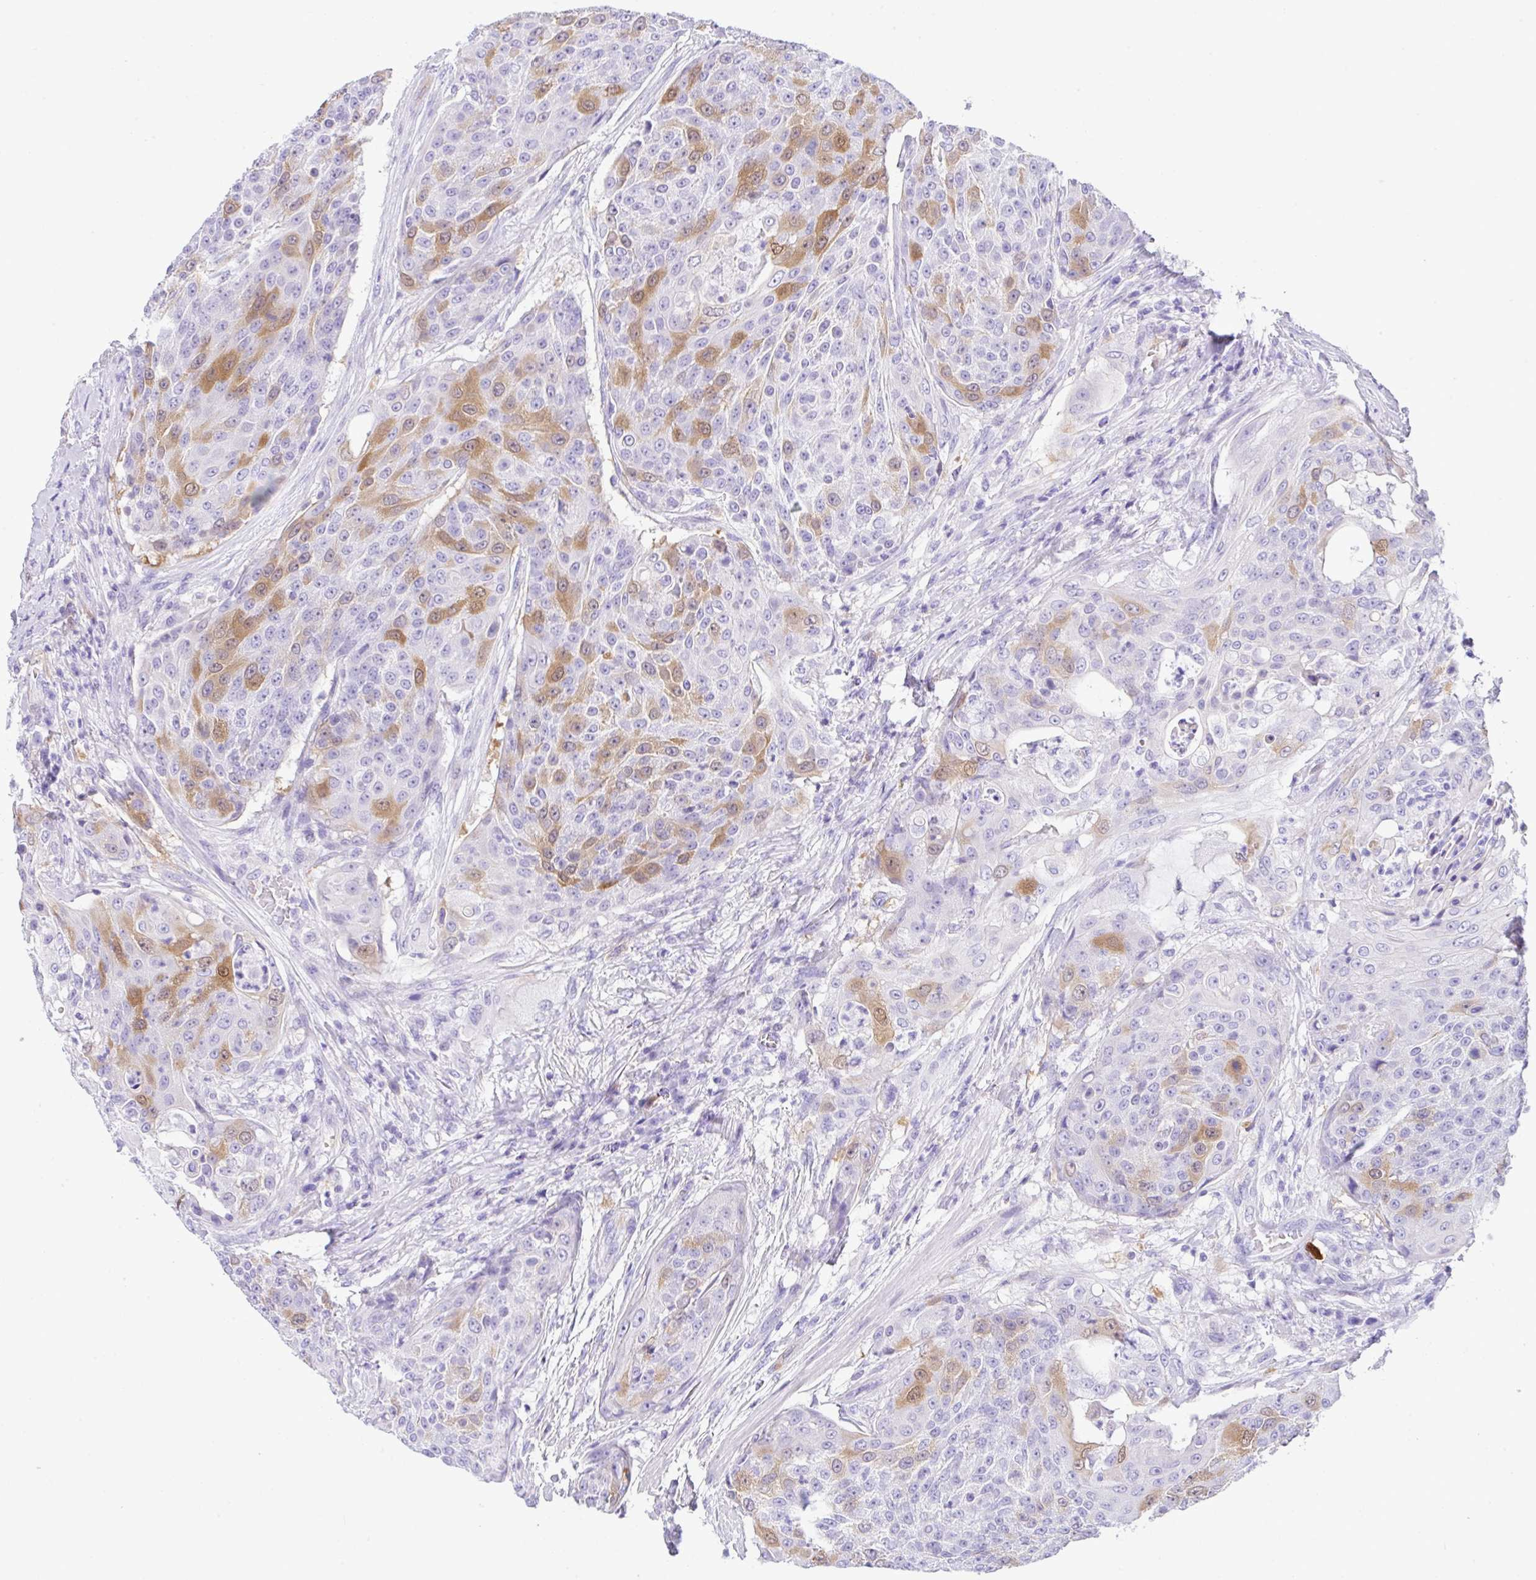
{"staining": {"intensity": "moderate", "quantity": "25%-75%", "location": "cytoplasmic/membranous,nuclear"}, "tissue": "urothelial cancer", "cell_type": "Tumor cells", "image_type": "cancer", "snomed": [{"axis": "morphology", "description": "Urothelial carcinoma, High grade"}, {"axis": "topography", "description": "Urinary bladder"}], "caption": "Tumor cells show medium levels of moderate cytoplasmic/membranous and nuclear expression in approximately 25%-75% of cells in human high-grade urothelial carcinoma.", "gene": "RRM2", "patient": {"sex": "female", "age": 63}}